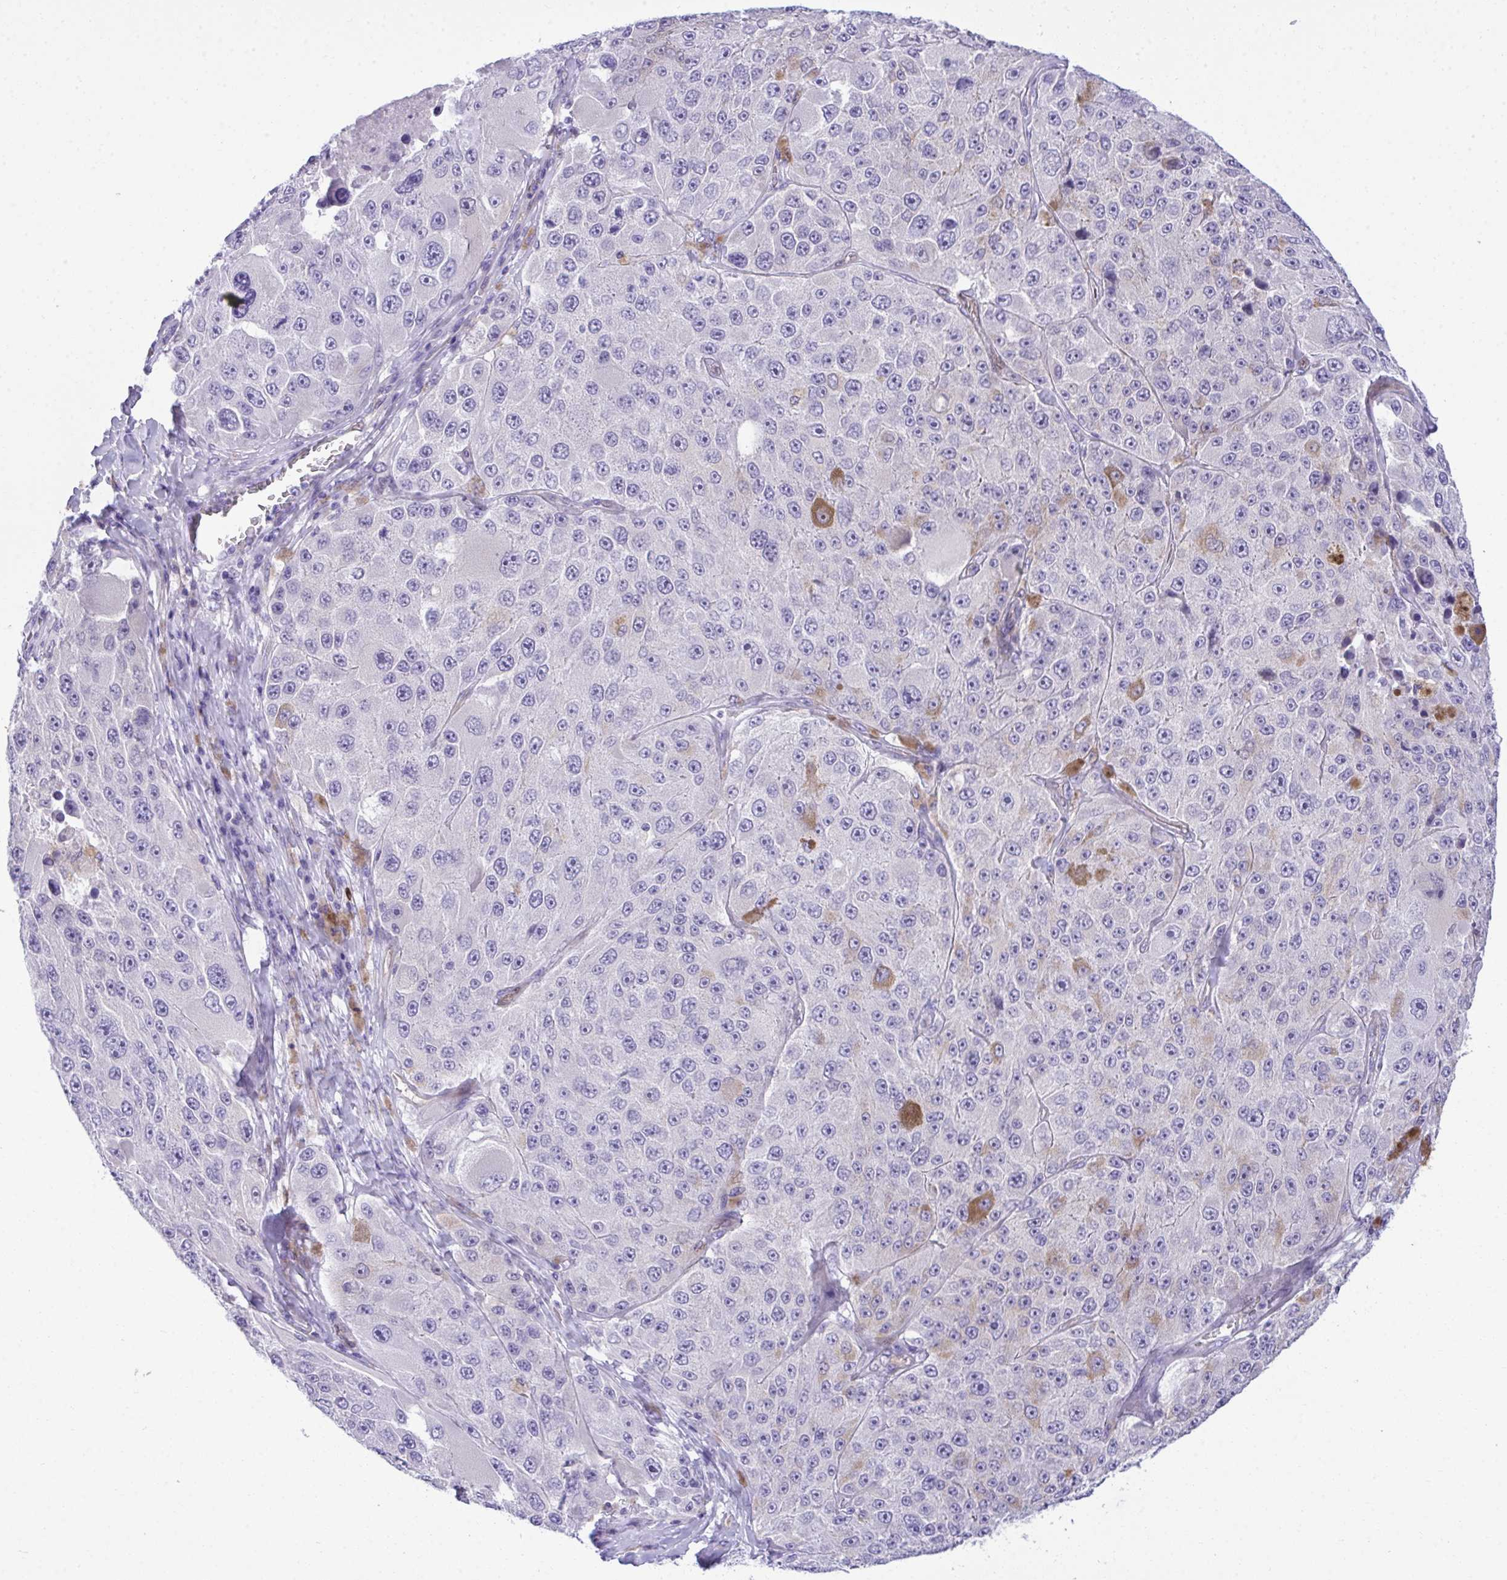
{"staining": {"intensity": "negative", "quantity": "none", "location": "none"}, "tissue": "melanoma", "cell_type": "Tumor cells", "image_type": "cancer", "snomed": [{"axis": "morphology", "description": "Malignant melanoma, Metastatic site"}, {"axis": "topography", "description": "Lymph node"}], "caption": "IHC micrograph of malignant melanoma (metastatic site) stained for a protein (brown), which exhibits no expression in tumor cells.", "gene": "PGM2L1", "patient": {"sex": "male", "age": 62}}